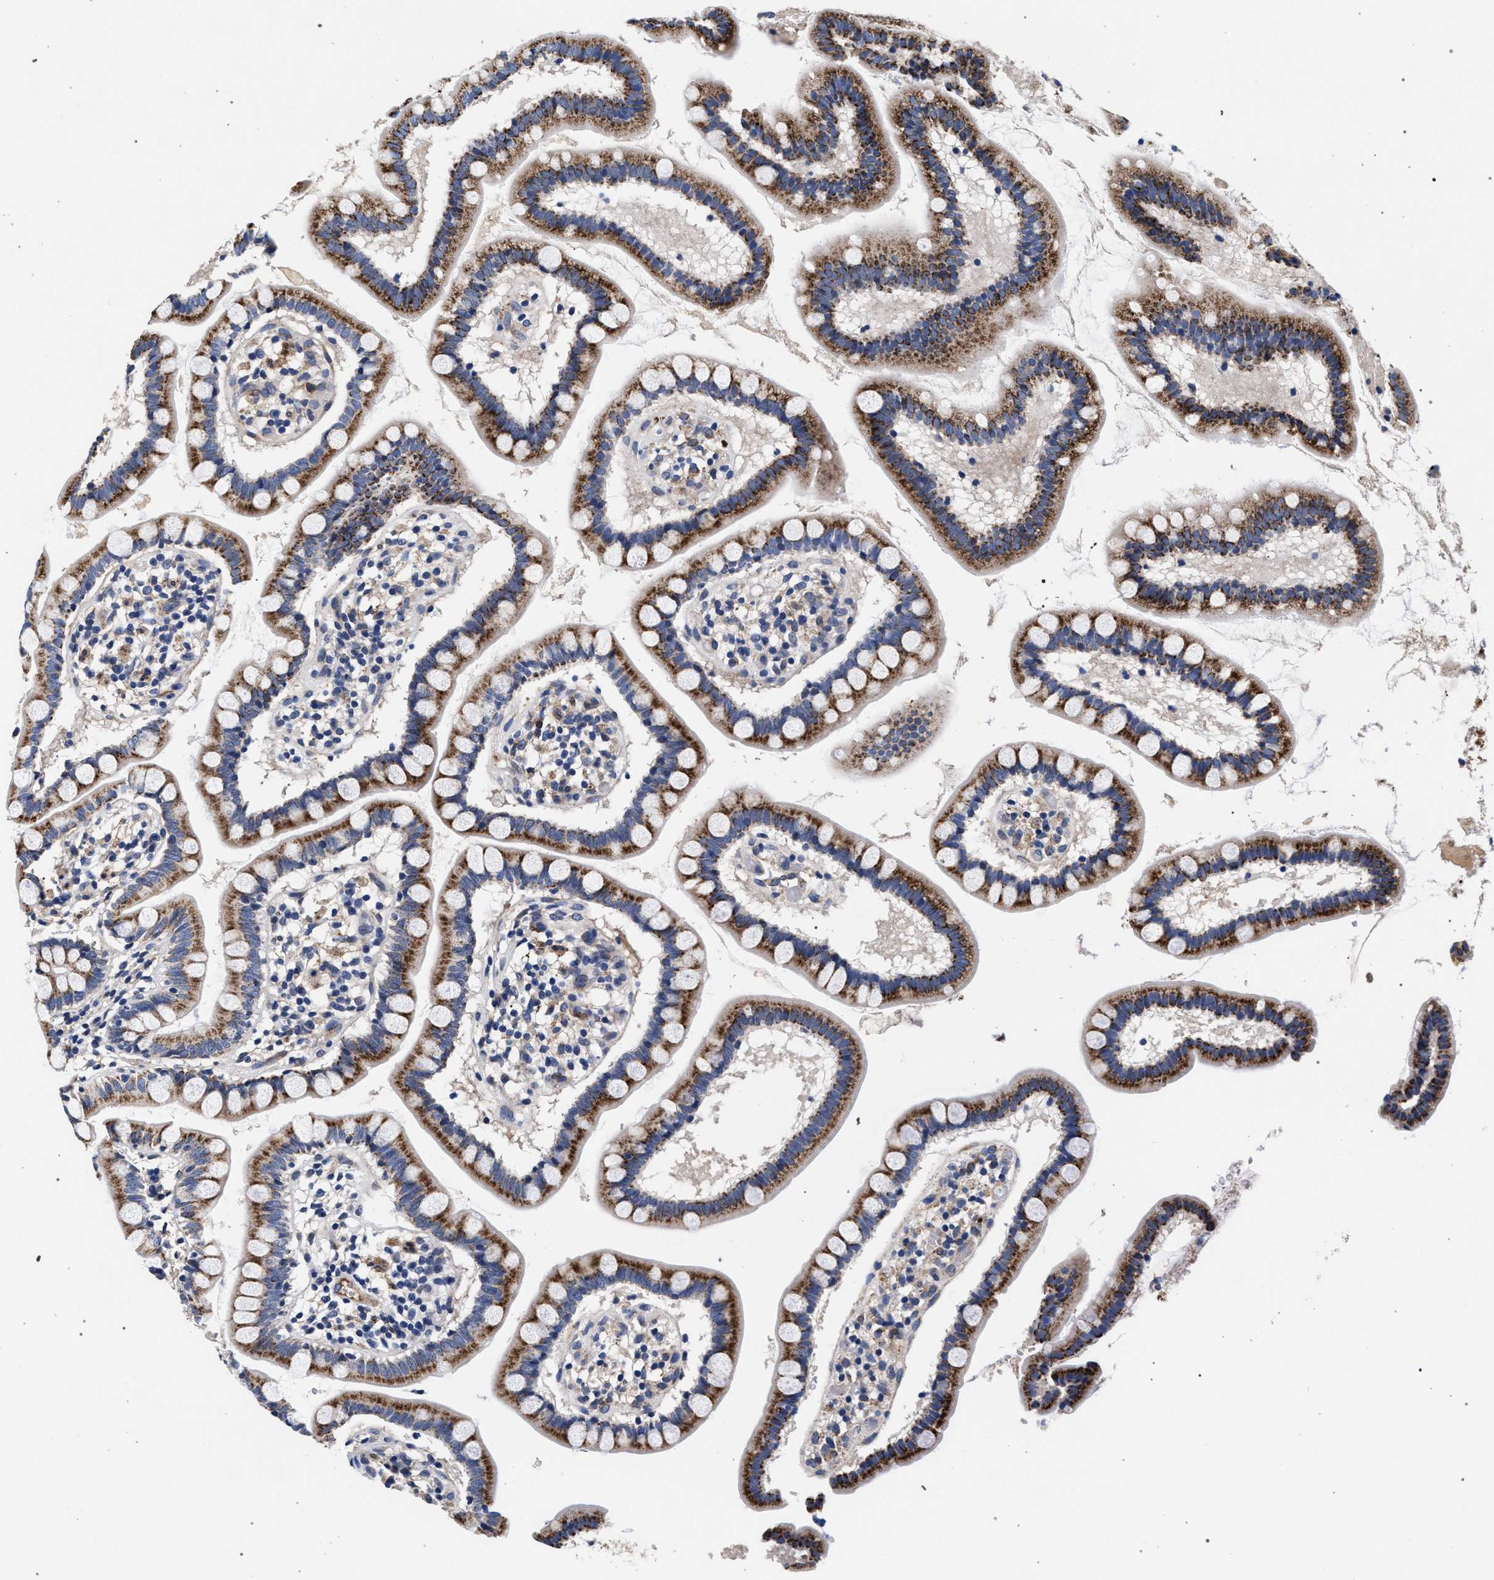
{"staining": {"intensity": "strong", "quantity": "25%-75%", "location": "cytoplasmic/membranous"}, "tissue": "small intestine", "cell_type": "Glandular cells", "image_type": "normal", "snomed": [{"axis": "morphology", "description": "Normal tissue, NOS"}, {"axis": "topography", "description": "Small intestine"}], "caption": "A brown stain labels strong cytoplasmic/membranous staining of a protein in glandular cells of normal small intestine.", "gene": "ACOX1", "patient": {"sex": "female", "age": 84}}